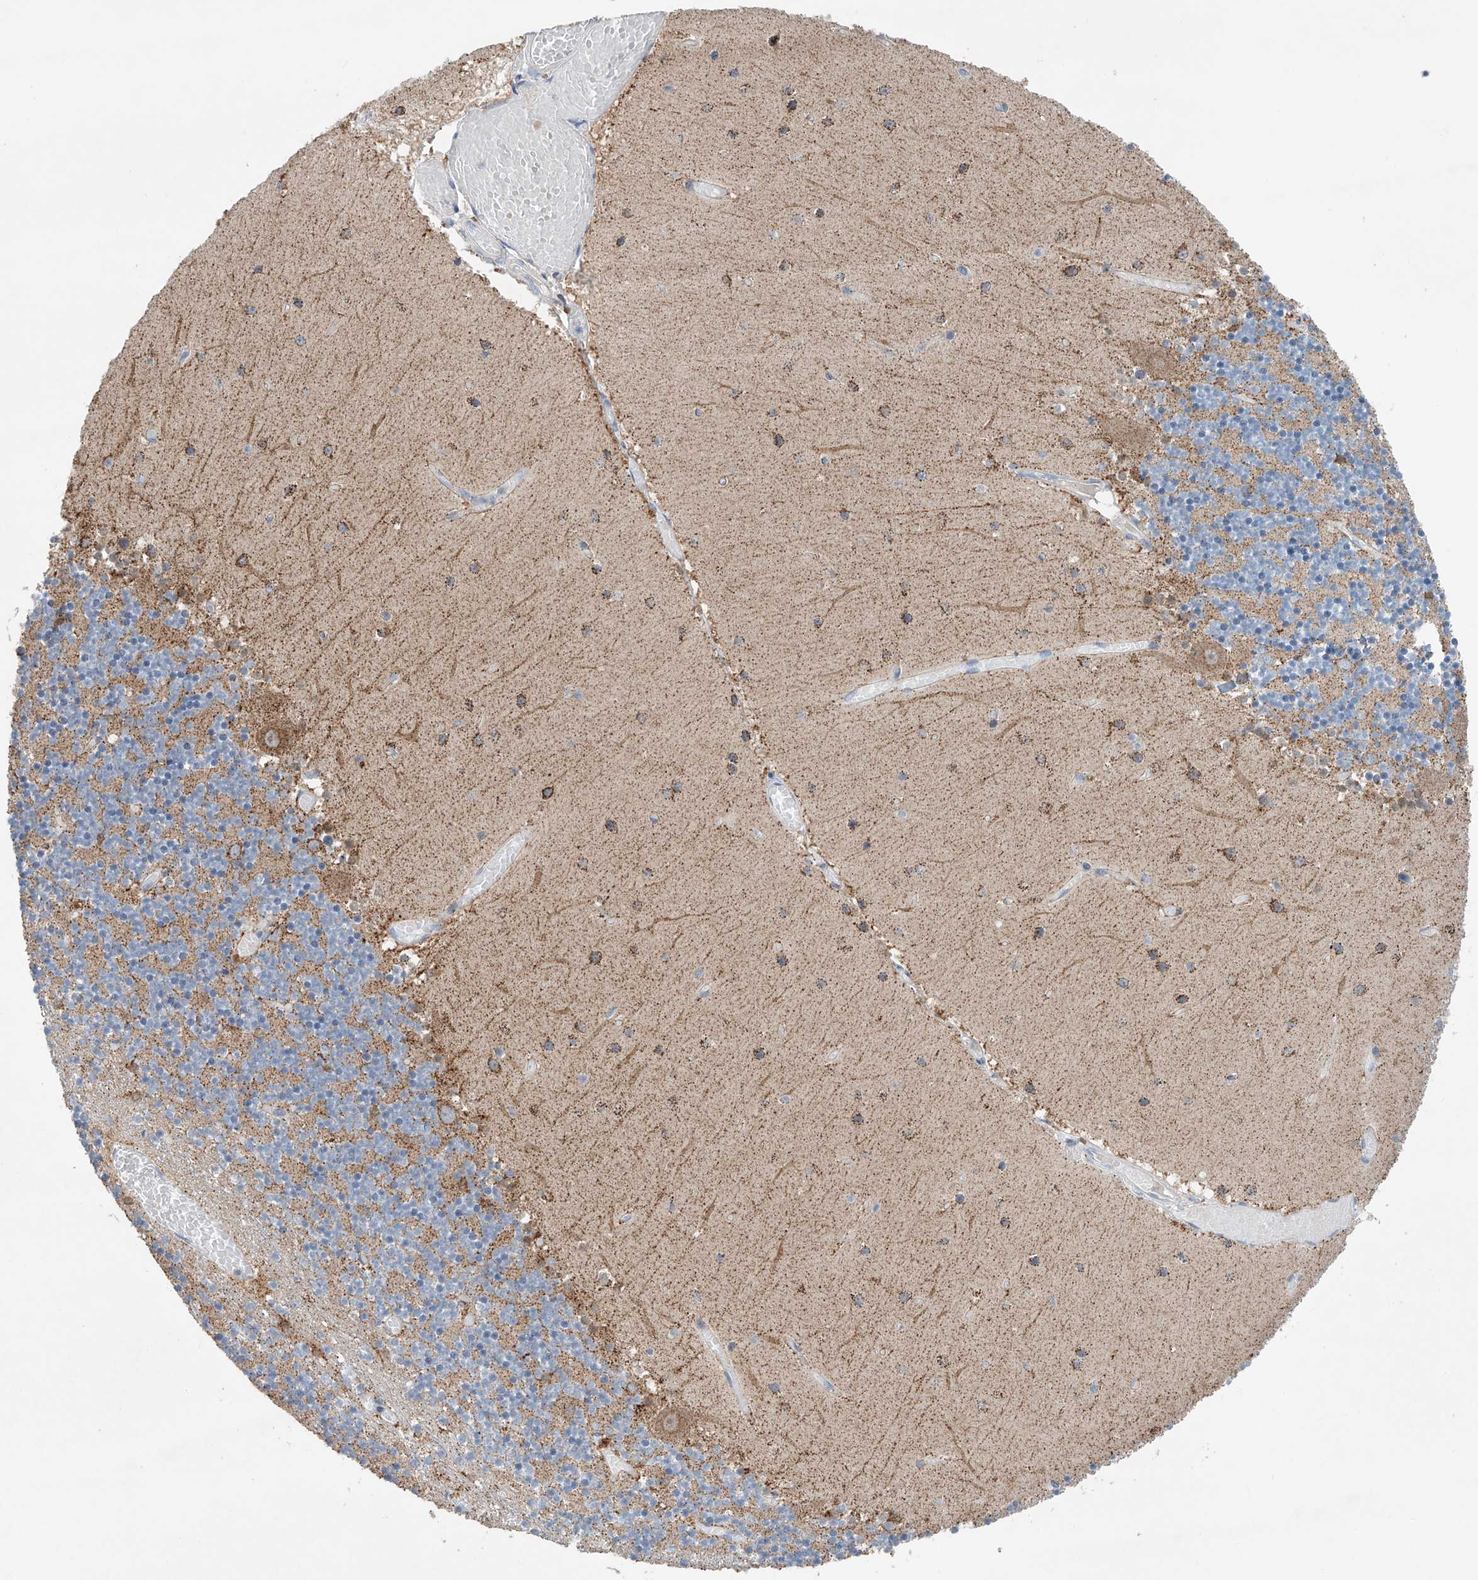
{"staining": {"intensity": "moderate", "quantity": ">75%", "location": "cytoplasmic/membranous"}, "tissue": "cerebellum", "cell_type": "Cells in granular layer", "image_type": "normal", "snomed": [{"axis": "morphology", "description": "Normal tissue, NOS"}, {"axis": "topography", "description": "Cerebellum"}], "caption": "Unremarkable cerebellum reveals moderate cytoplasmic/membranous staining in about >75% of cells in granular layer, visualized by immunohistochemistry.", "gene": "GPC4", "patient": {"sex": "female", "age": 28}}